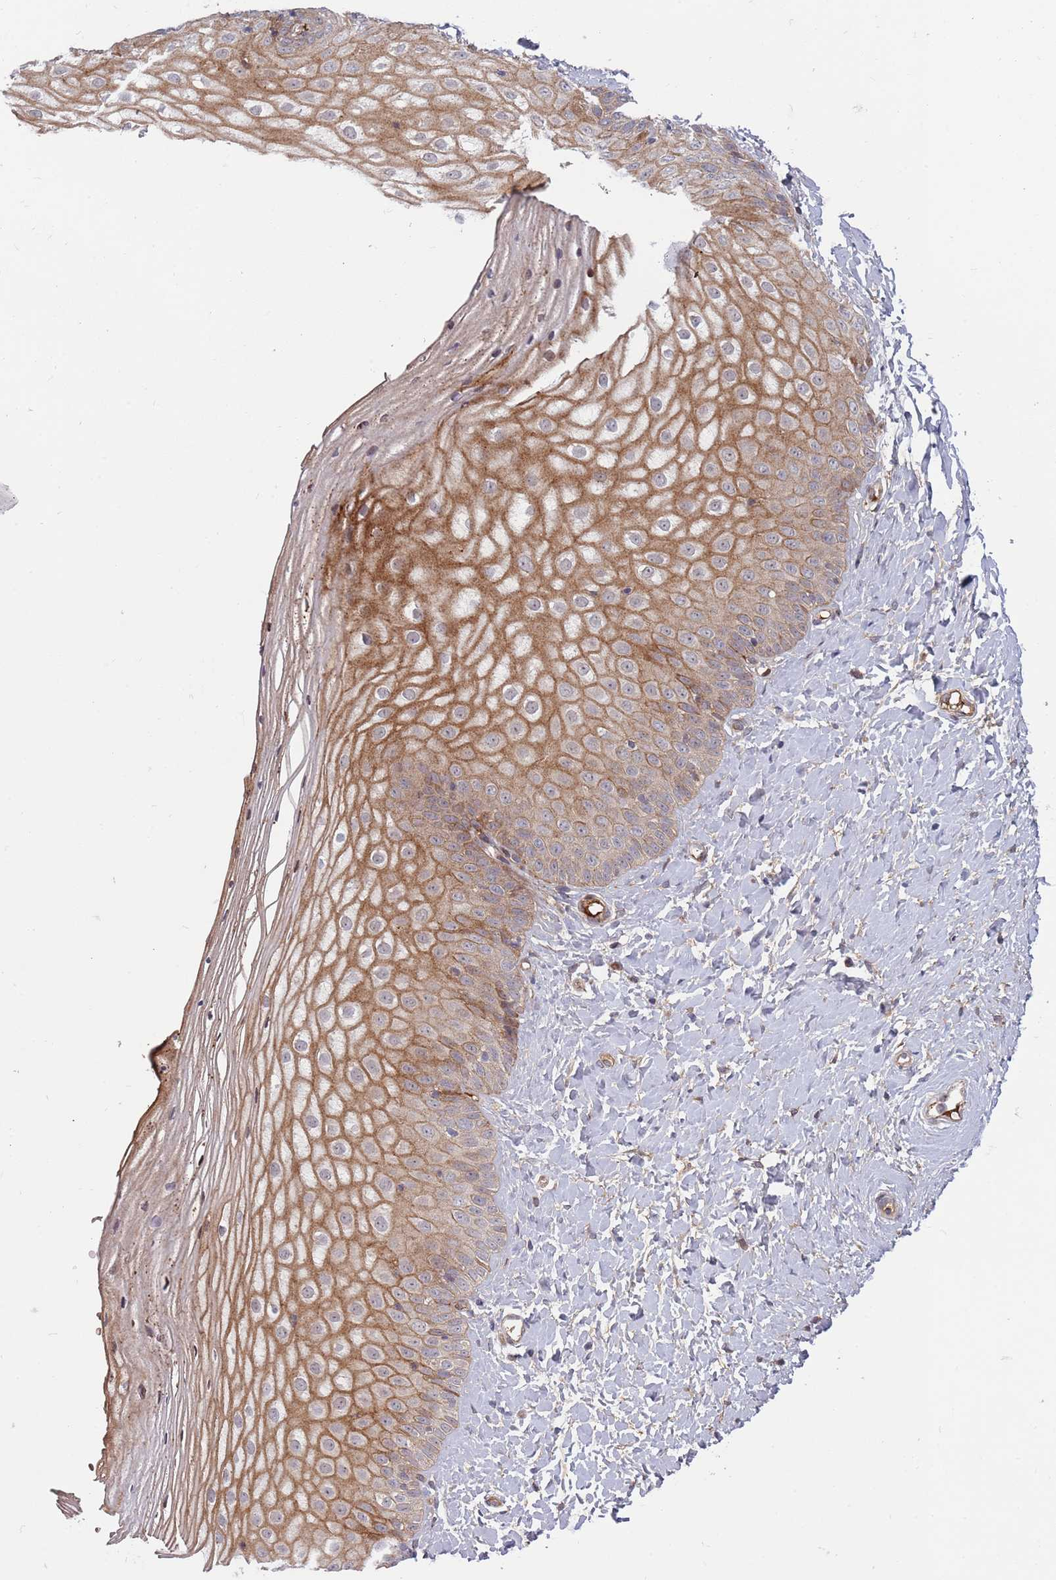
{"staining": {"intensity": "moderate", "quantity": ">75%", "location": "cytoplasmic/membranous"}, "tissue": "vagina", "cell_type": "Squamous epithelial cells", "image_type": "normal", "snomed": [{"axis": "morphology", "description": "Normal tissue, NOS"}, {"axis": "topography", "description": "Vagina"}], "caption": "Approximately >75% of squamous epithelial cells in unremarkable vagina show moderate cytoplasmic/membranous protein expression as visualized by brown immunohistochemical staining.", "gene": "NT5DC4", "patient": {"sex": "female", "age": 65}}